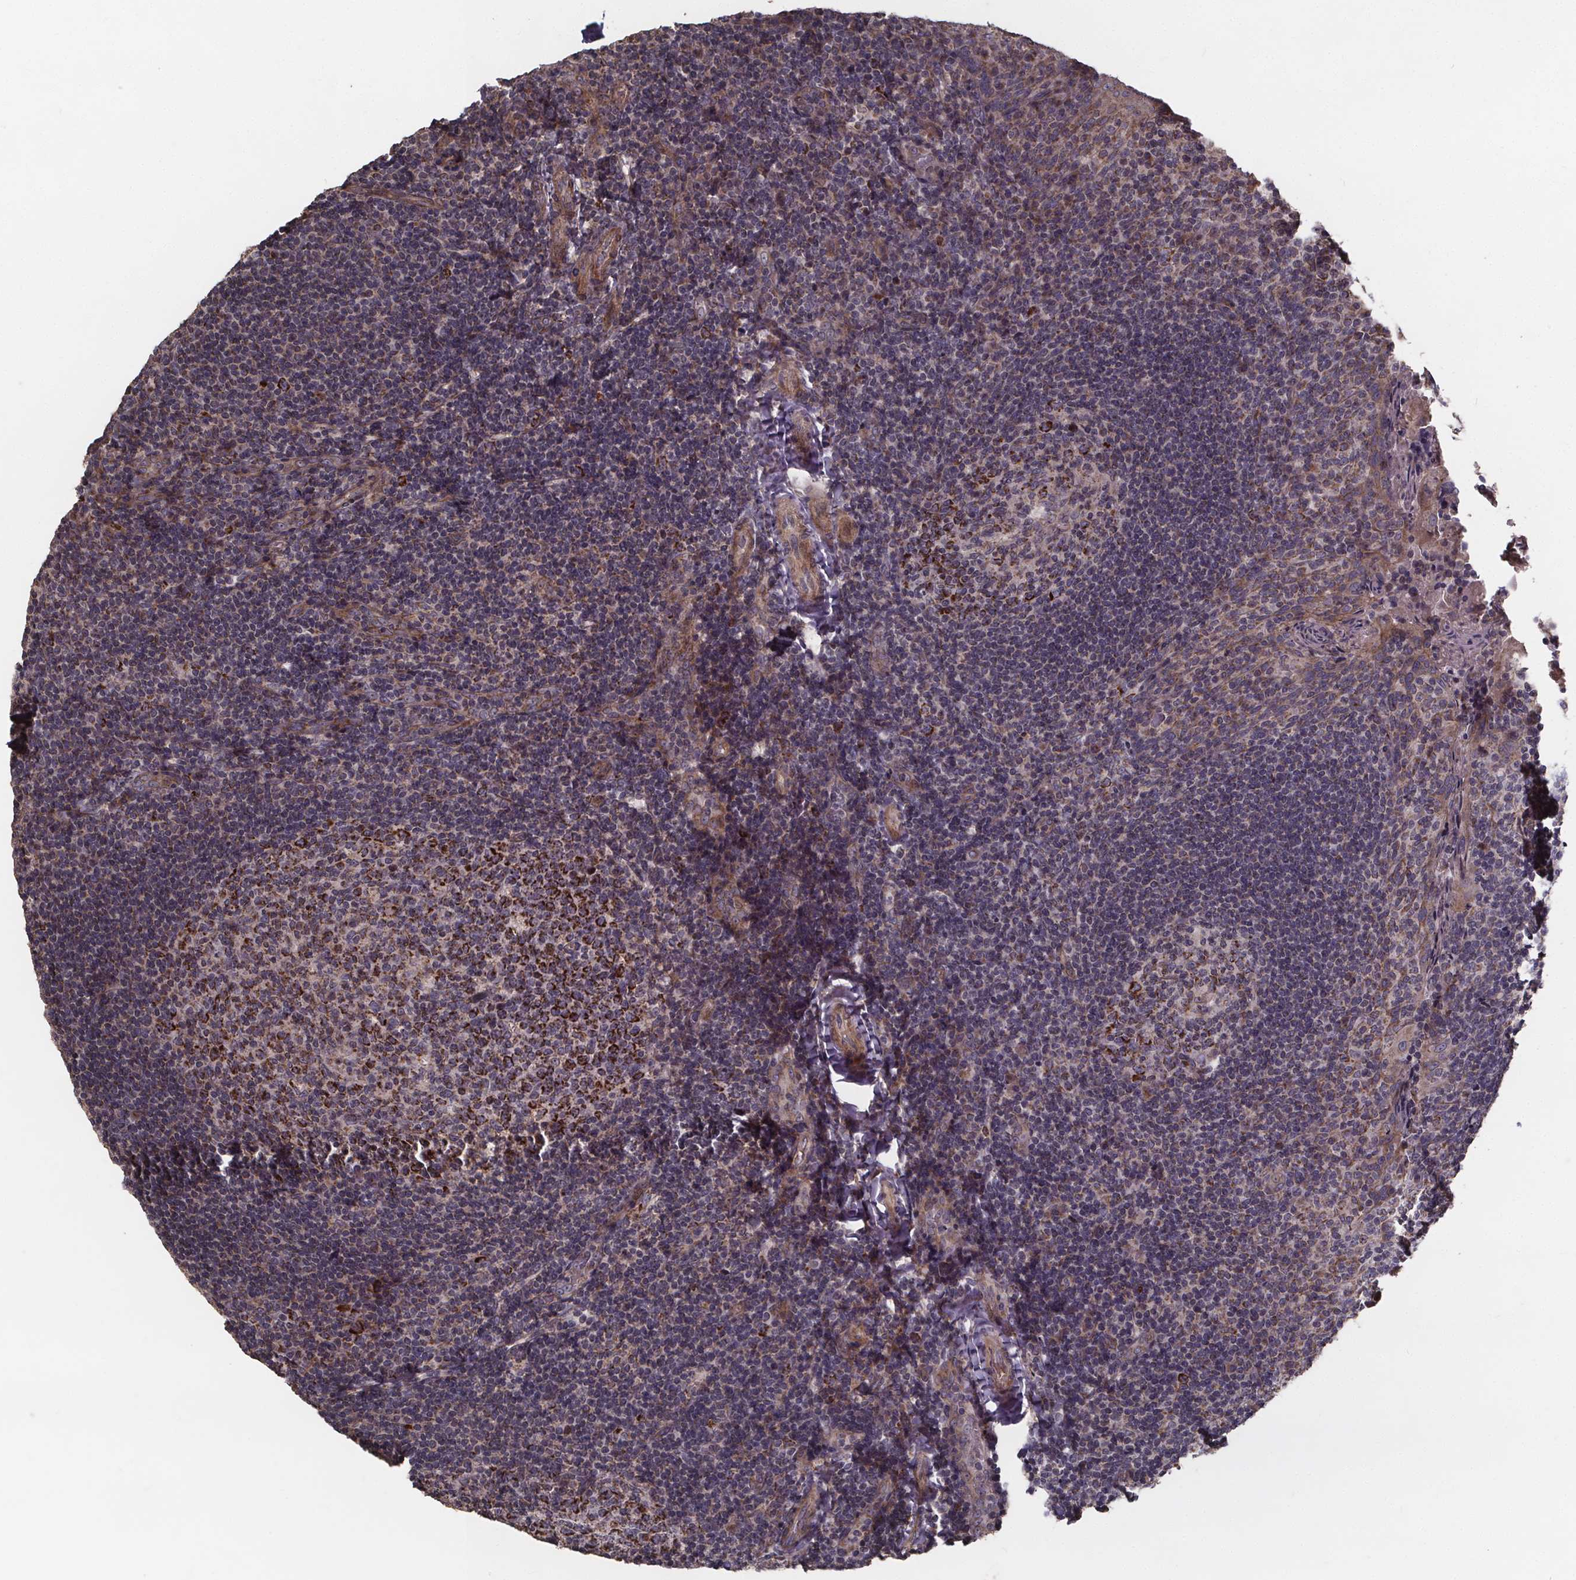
{"staining": {"intensity": "strong", "quantity": "25%-75%", "location": "cytoplasmic/membranous"}, "tissue": "tonsil", "cell_type": "Germinal center cells", "image_type": "normal", "snomed": [{"axis": "morphology", "description": "Normal tissue, NOS"}, {"axis": "topography", "description": "Tonsil"}], "caption": "Germinal center cells show high levels of strong cytoplasmic/membranous expression in approximately 25%-75% of cells in normal human tonsil. Nuclei are stained in blue.", "gene": "YME1L1", "patient": {"sex": "female", "age": 10}}